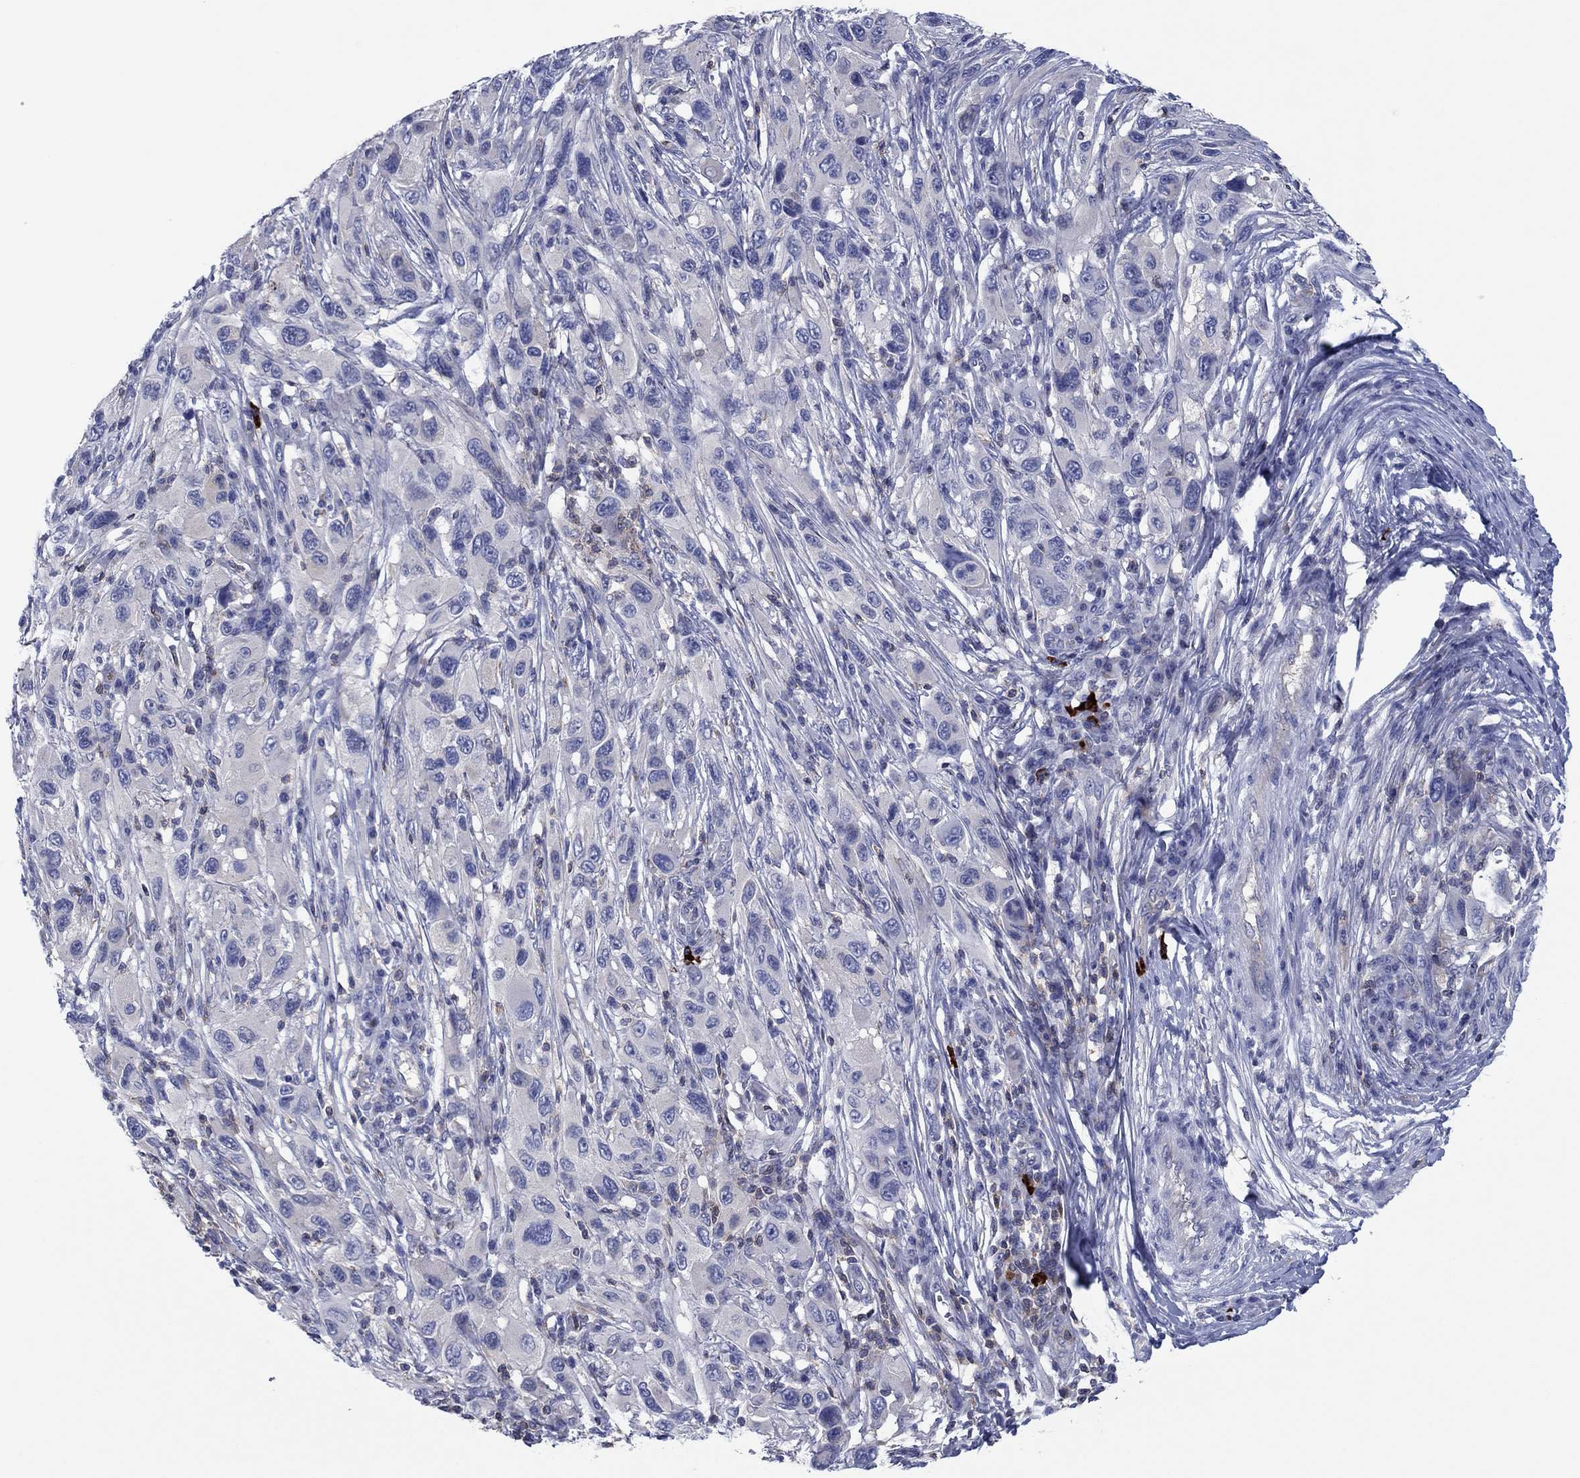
{"staining": {"intensity": "negative", "quantity": "none", "location": "none"}, "tissue": "melanoma", "cell_type": "Tumor cells", "image_type": "cancer", "snomed": [{"axis": "morphology", "description": "Malignant melanoma, NOS"}, {"axis": "topography", "description": "Skin"}], "caption": "There is no significant expression in tumor cells of malignant melanoma.", "gene": "PVR", "patient": {"sex": "male", "age": 53}}